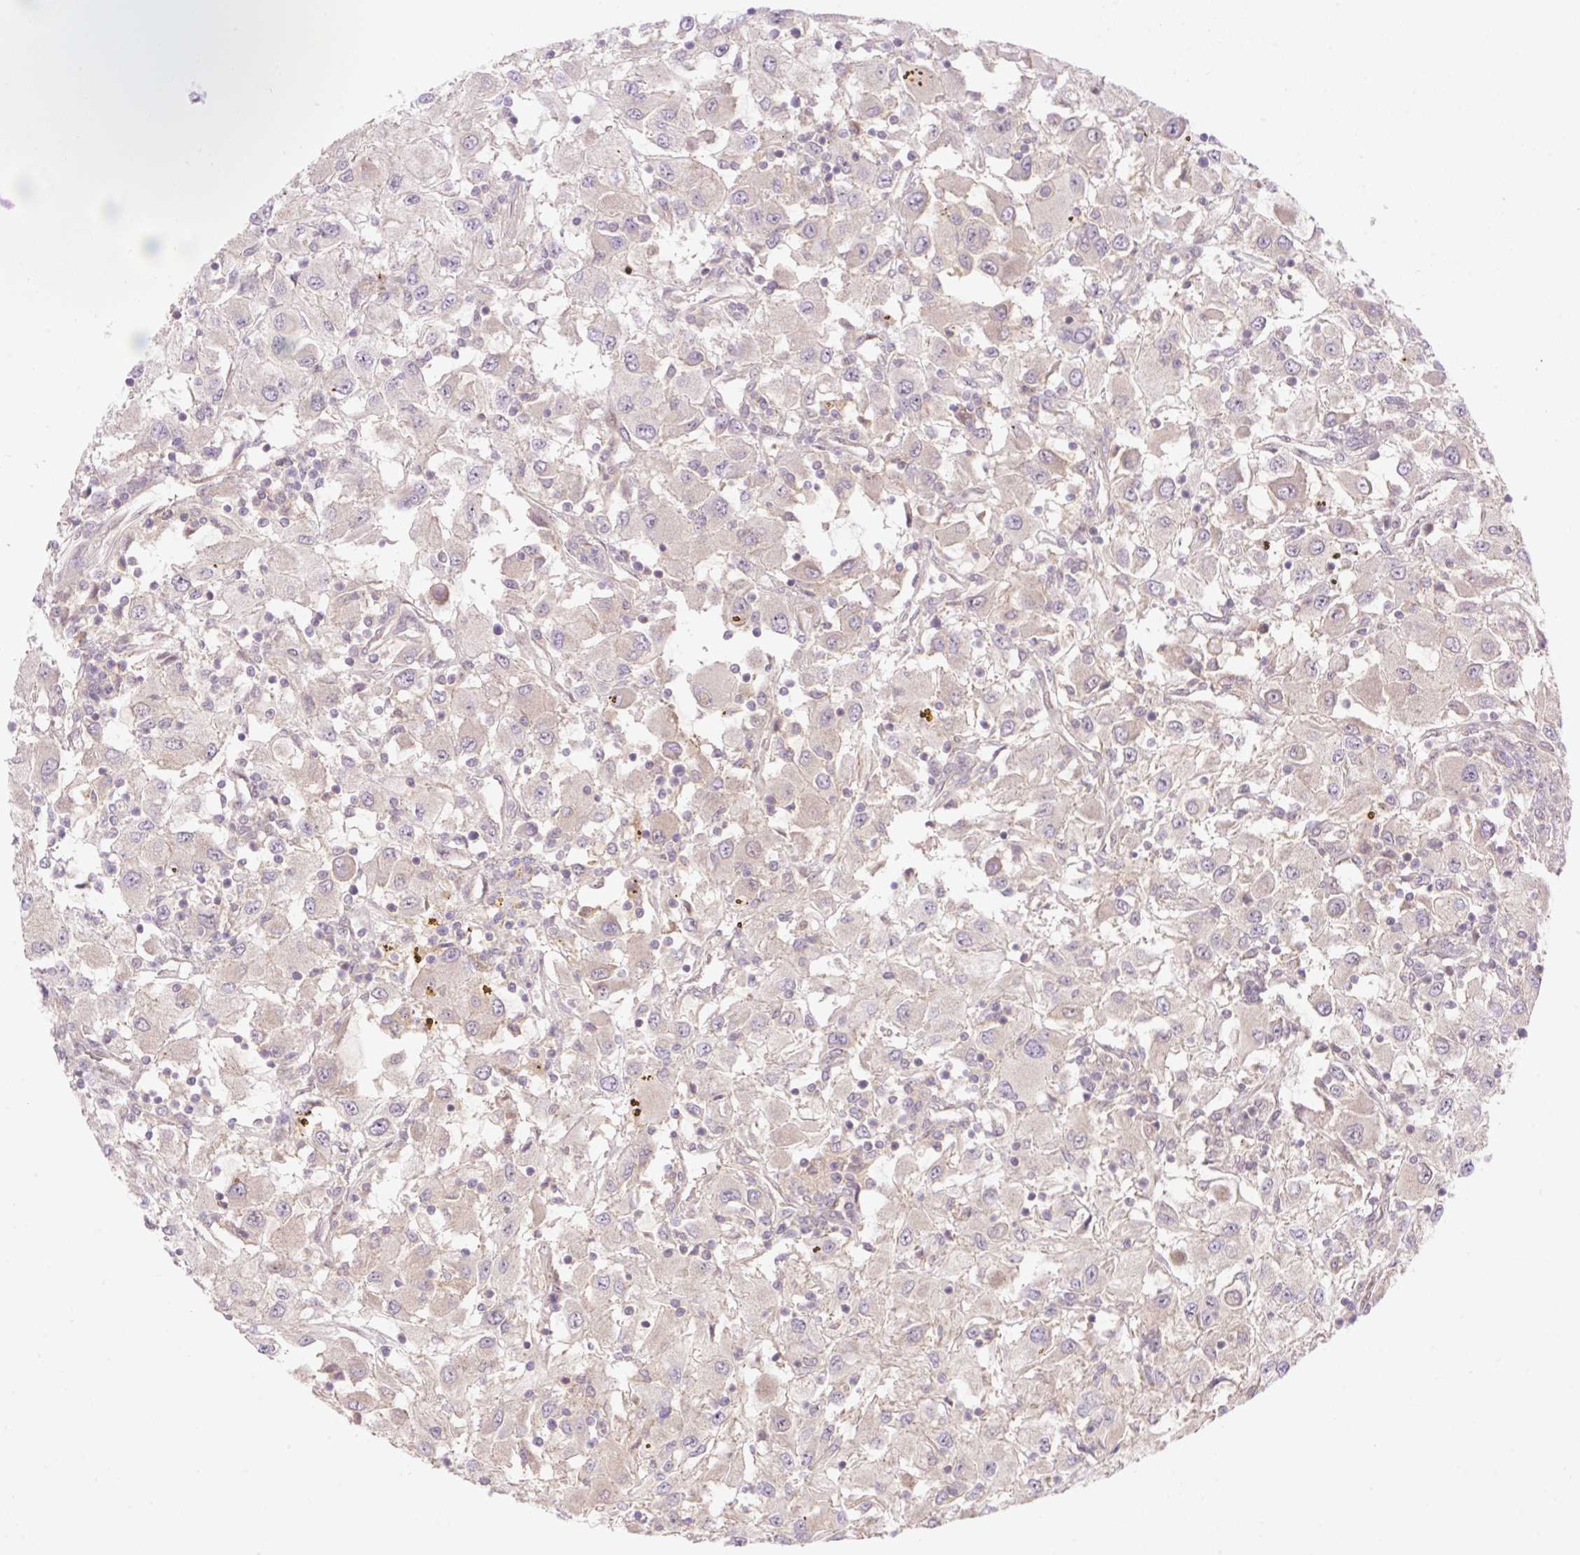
{"staining": {"intensity": "weak", "quantity": "<25%", "location": "cytoplasmic/membranous"}, "tissue": "renal cancer", "cell_type": "Tumor cells", "image_type": "cancer", "snomed": [{"axis": "morphology", "description": "Adenocarcinoma, NOS"}, {"axis": "topography", "description": "Kidney"}], "caption": "An immunohistochemistry image of adenocarcinoma (renal) is shown. There is no staining in tumor cells of adenocarcinoma (renal).", "gene": "VPS25", "patient": {"sex": "female", "age": 67}}